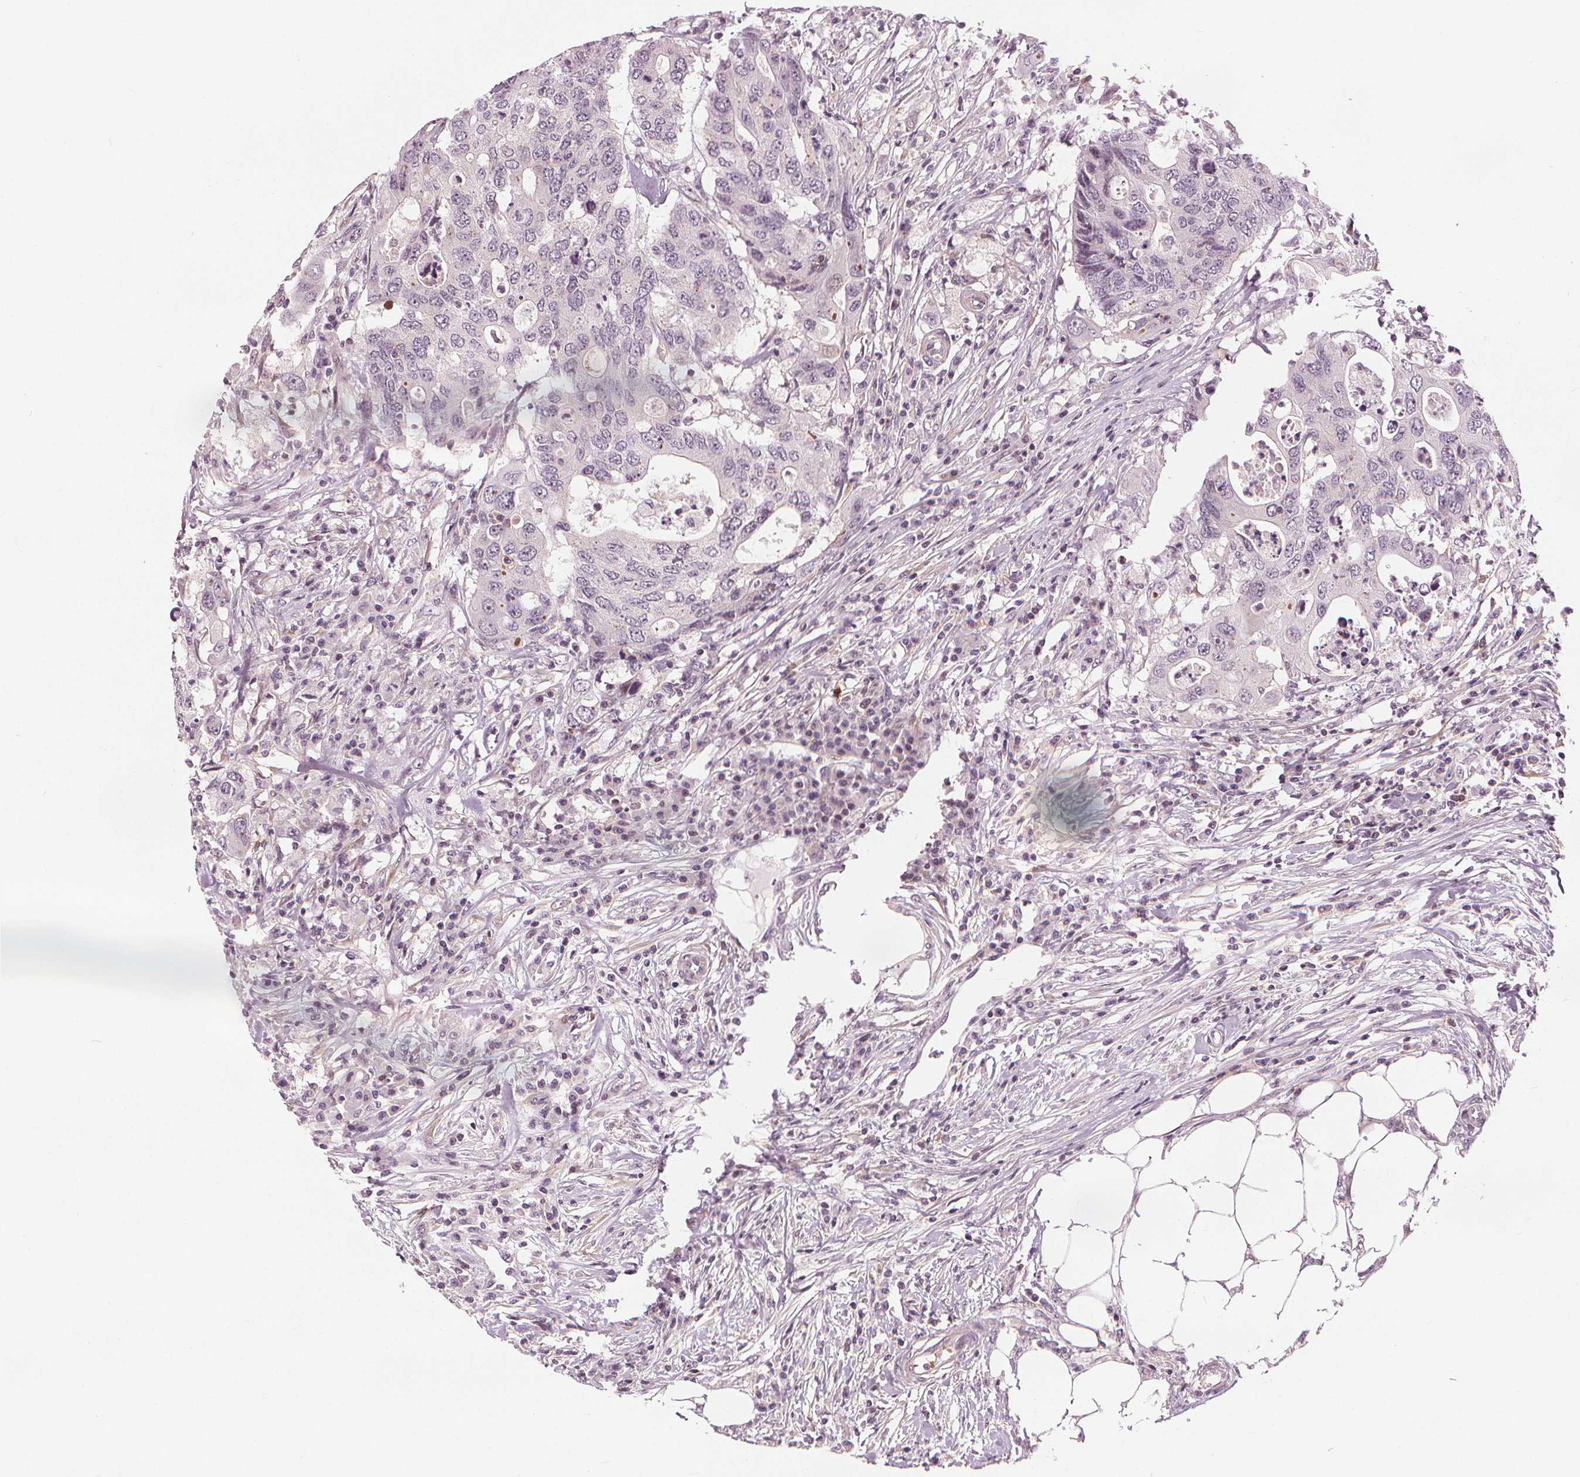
{"staining": {"intensity": "negative", "quantity": "none", "location": "none"}, "tissue": "colorectal cancer", "cell_type": "Tumor cells", "image_type": "cancer", "snomed": [{"axis": "morphology", "description": "Adenocarcinoma, NOS"}, {"axis": "topography", "description": "Colon"}], "caption": "A histopathology image of colorectal adenocarcinoma stained for a protein demonstrates no brown staining in tumor cells. (Brightfield microscopy of DAB immunohistochemistry (IHC) at high magnification).", "gene": "SLC34A1", "patient": {"sex": "male", "age": 71}}